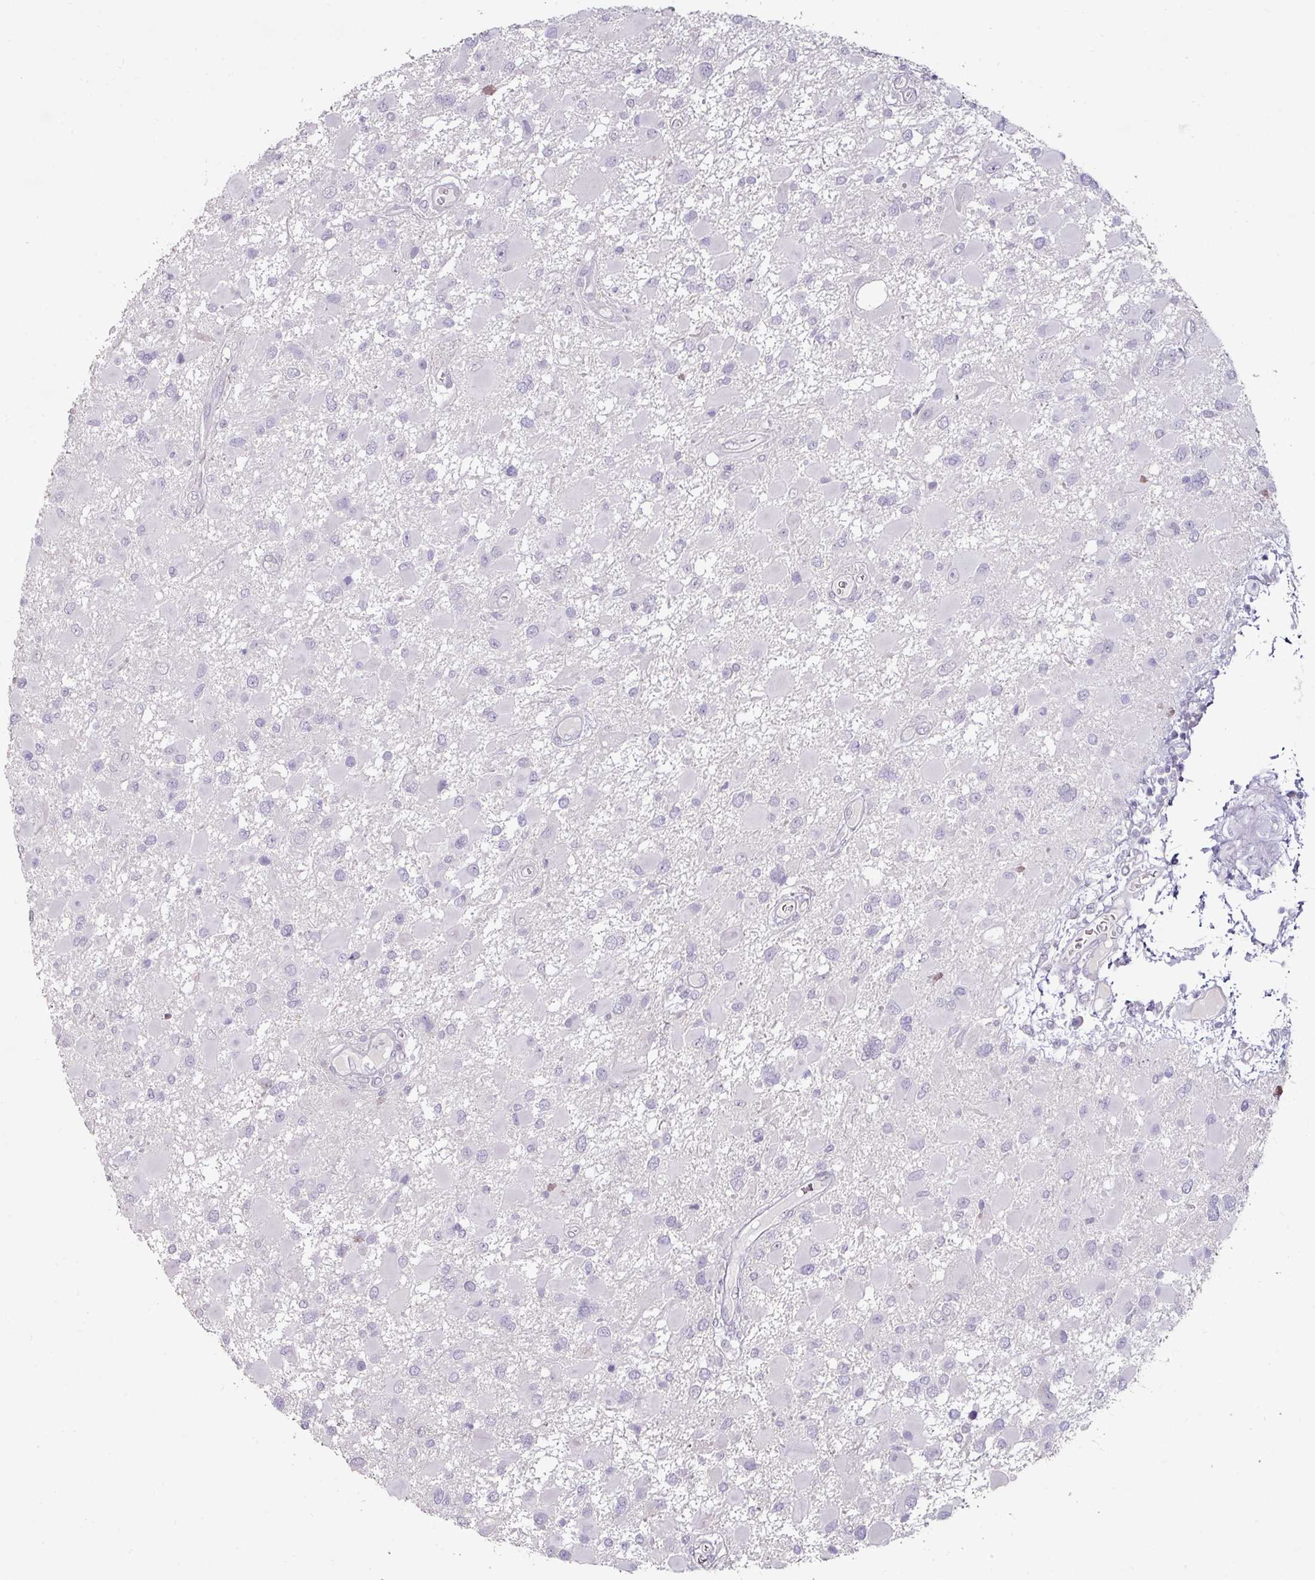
{"staining": {"intensity": "negative", "quantity": "none", "location": "none"}, "tissue": "glioma", "cell_type": "Tumor cells", "image_type": "cancer", "snomed": [{"axis": "morphology", "description": "Glioma, malignant, High grade"}, {"axis": "topography", "description": "Brain"}], "caption": "Protein analysis of glioma shows no significant positivity in tumor cells.", "gene": "ELK1", "patient": {"sex": "male", "age": 53}}